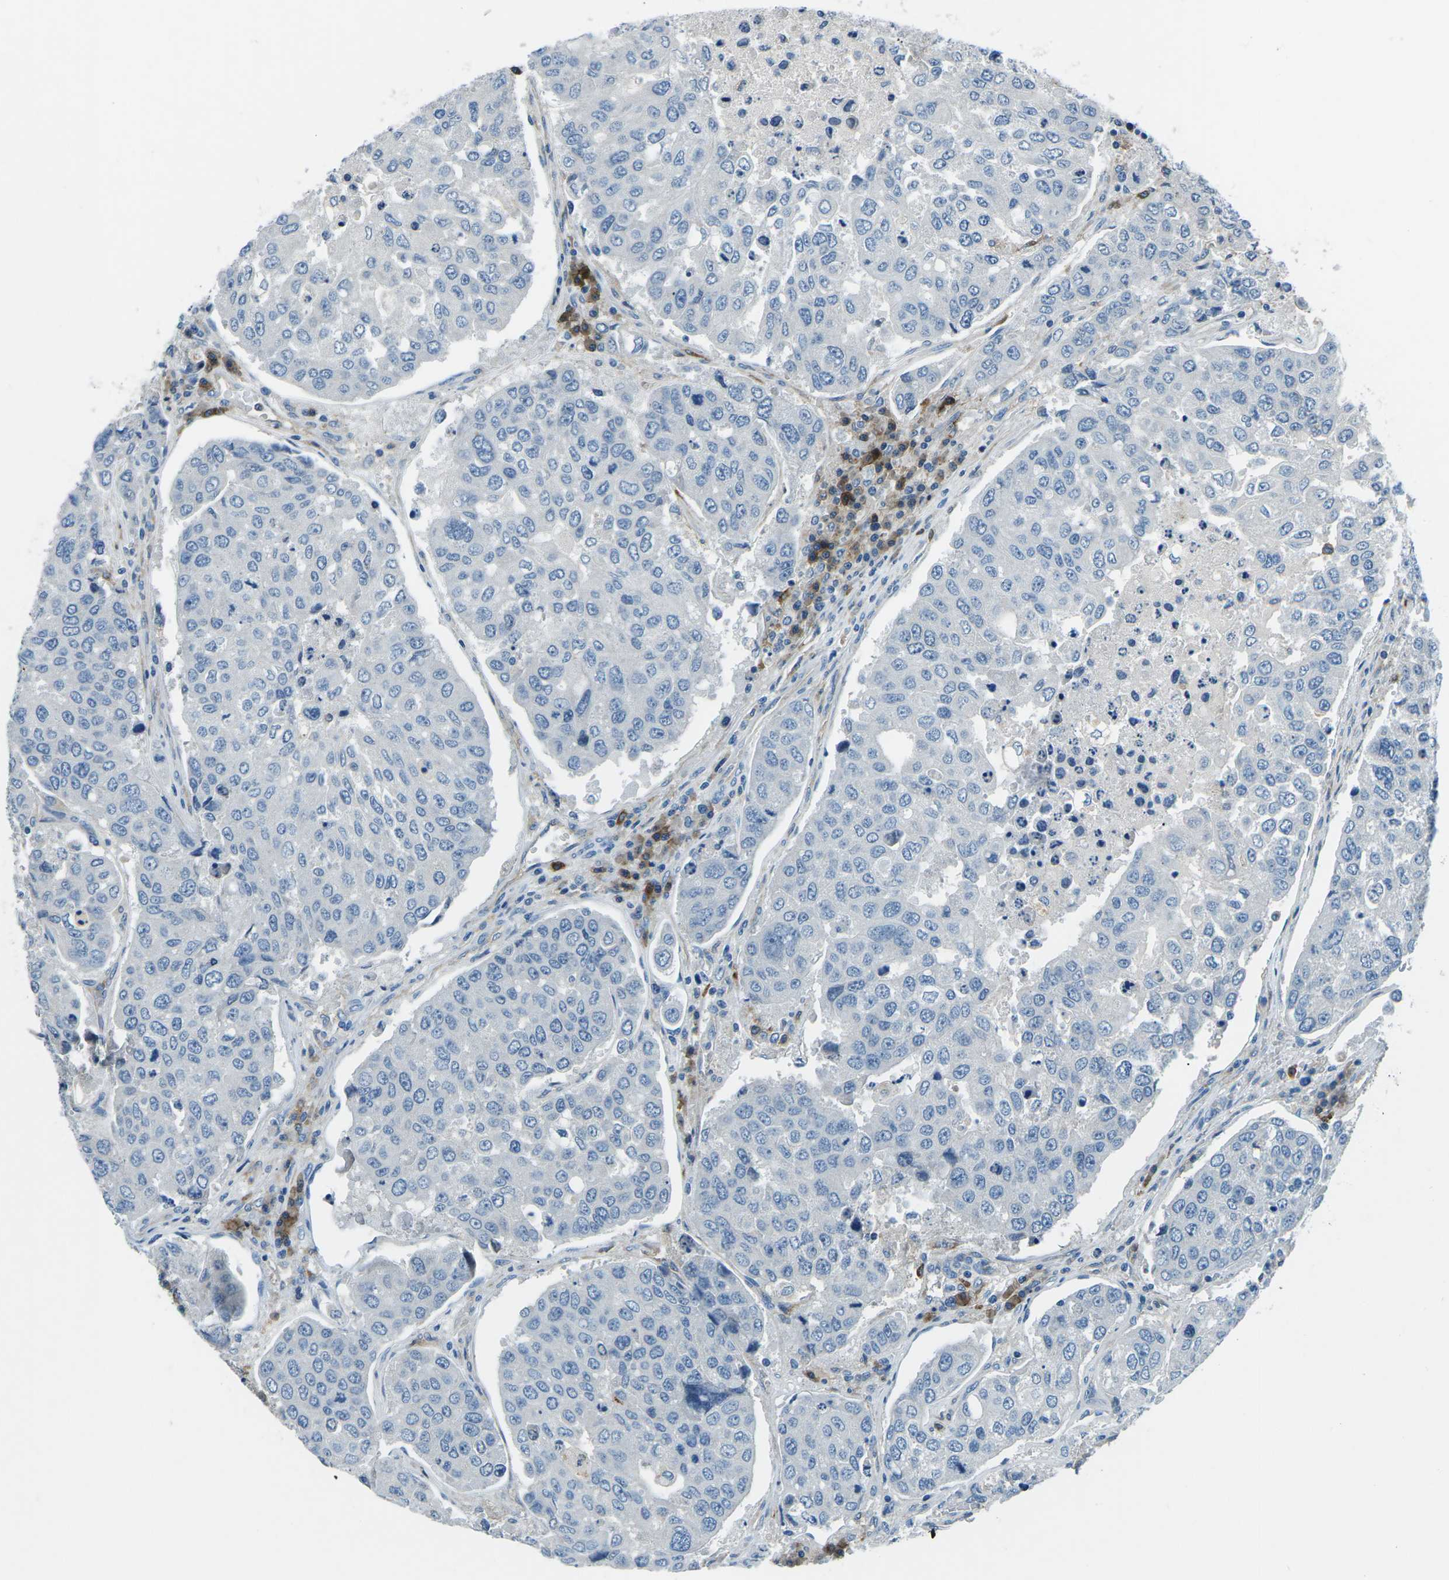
{"staining": {"intensity": "negative", "quantity": "none", "location": "none"}, "tissue": "urothelial cancer", "cell_type": "Tumor cells", "image_type": "cancer", "snomed": [{"axis": "morphology", "description": "Urothelial carcinoma, High grade"}, {"axis": "topography", "description": "Lymph node"}, {"axis": "topography", "description": "Urinary bladder"}], "caption": "IHC of human high-grade urothelial carcinoma exhibits no positivity in tumor cells. Nuclei are stained in blue.", "gene": "CD1D", "patient": {"sex": "male", "age": 51}}